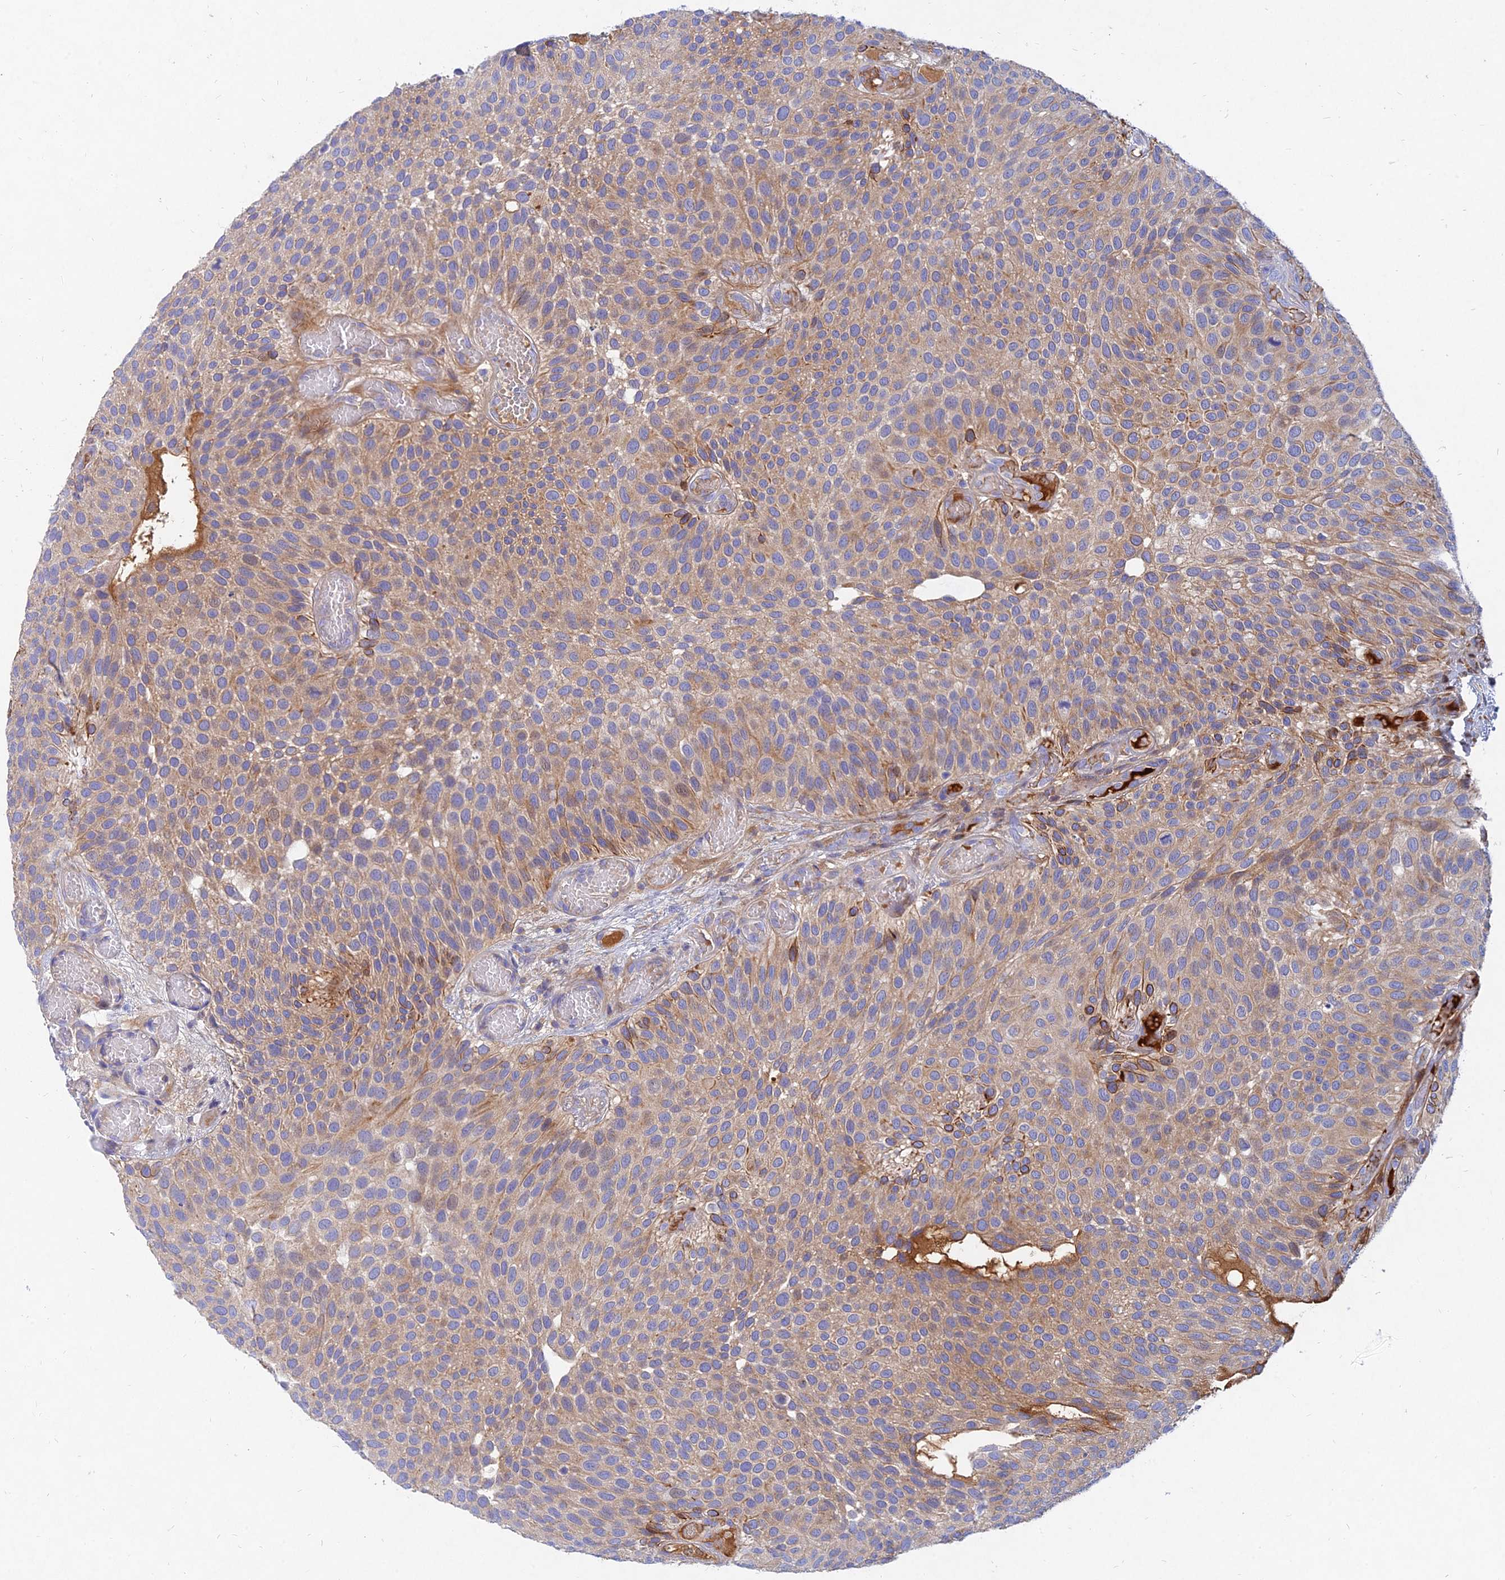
{"staining": {"intensity": "moderate", "quantity": "25%-75%", "location": "cytoplasmic/membranous"}, "tissue": "urothelial cancer", "cell_type": "Tumor cells", "image_type": "cancer", "snomed": [{"axis": "morphology", "description": "Urothelial carcinoma, Low grade"}, {"axis": "topography", "description": "Urinary bladder"}], "caption": "This image demonstrates immunohistochemistry staining of low-grade urothelial carcinoma, with medium moderate cytoplasmic/membranous staining in approximately 25%-75% of tumor cells.", "gene": "MROH1", "patient": {"sex": "male", "age": 89}}